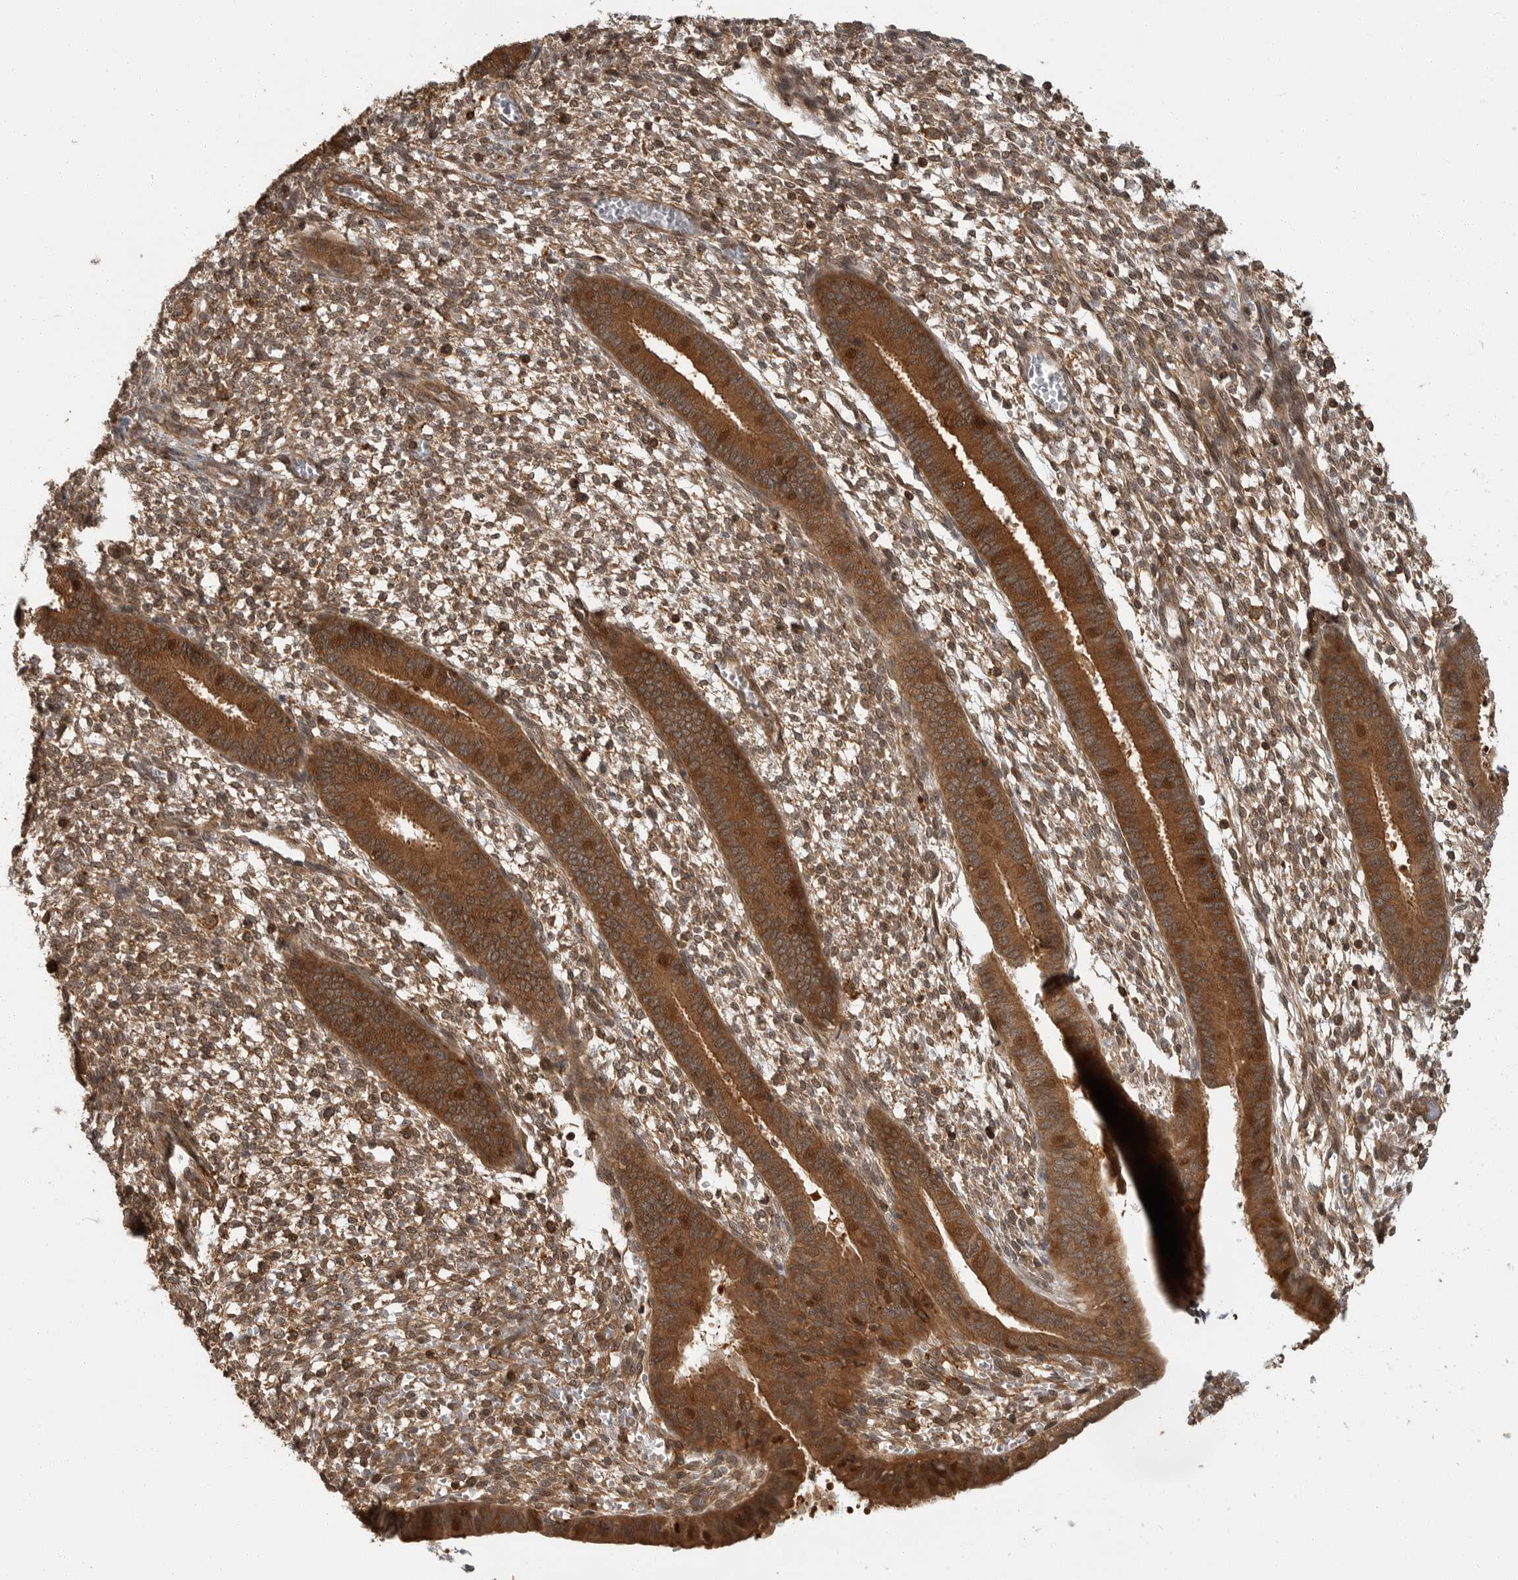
{"staining": {"intensity": "moderate", "quantity": ">75%", "location": "cytoplasmic/membranous"}, "tissue": "endometrium", "cell_type": "Cells in endometrial stroma", "image_type": "normal", "snomed": [{"axis": "morphology", "description": "Normal tissue, NOS"}, {"axis": "topography", "description": "Endometrium"}], "caption": "Immunohistochemistry (IHC) image of normal human endometrium stained for a protein (brown), which reveals medium levels of moderate cytoplasmic/membranous positivity in approximately >75% of cells in endometrial stroma.", "gene": "ERN1", "patient": {"sex": "female", "age": 46}}